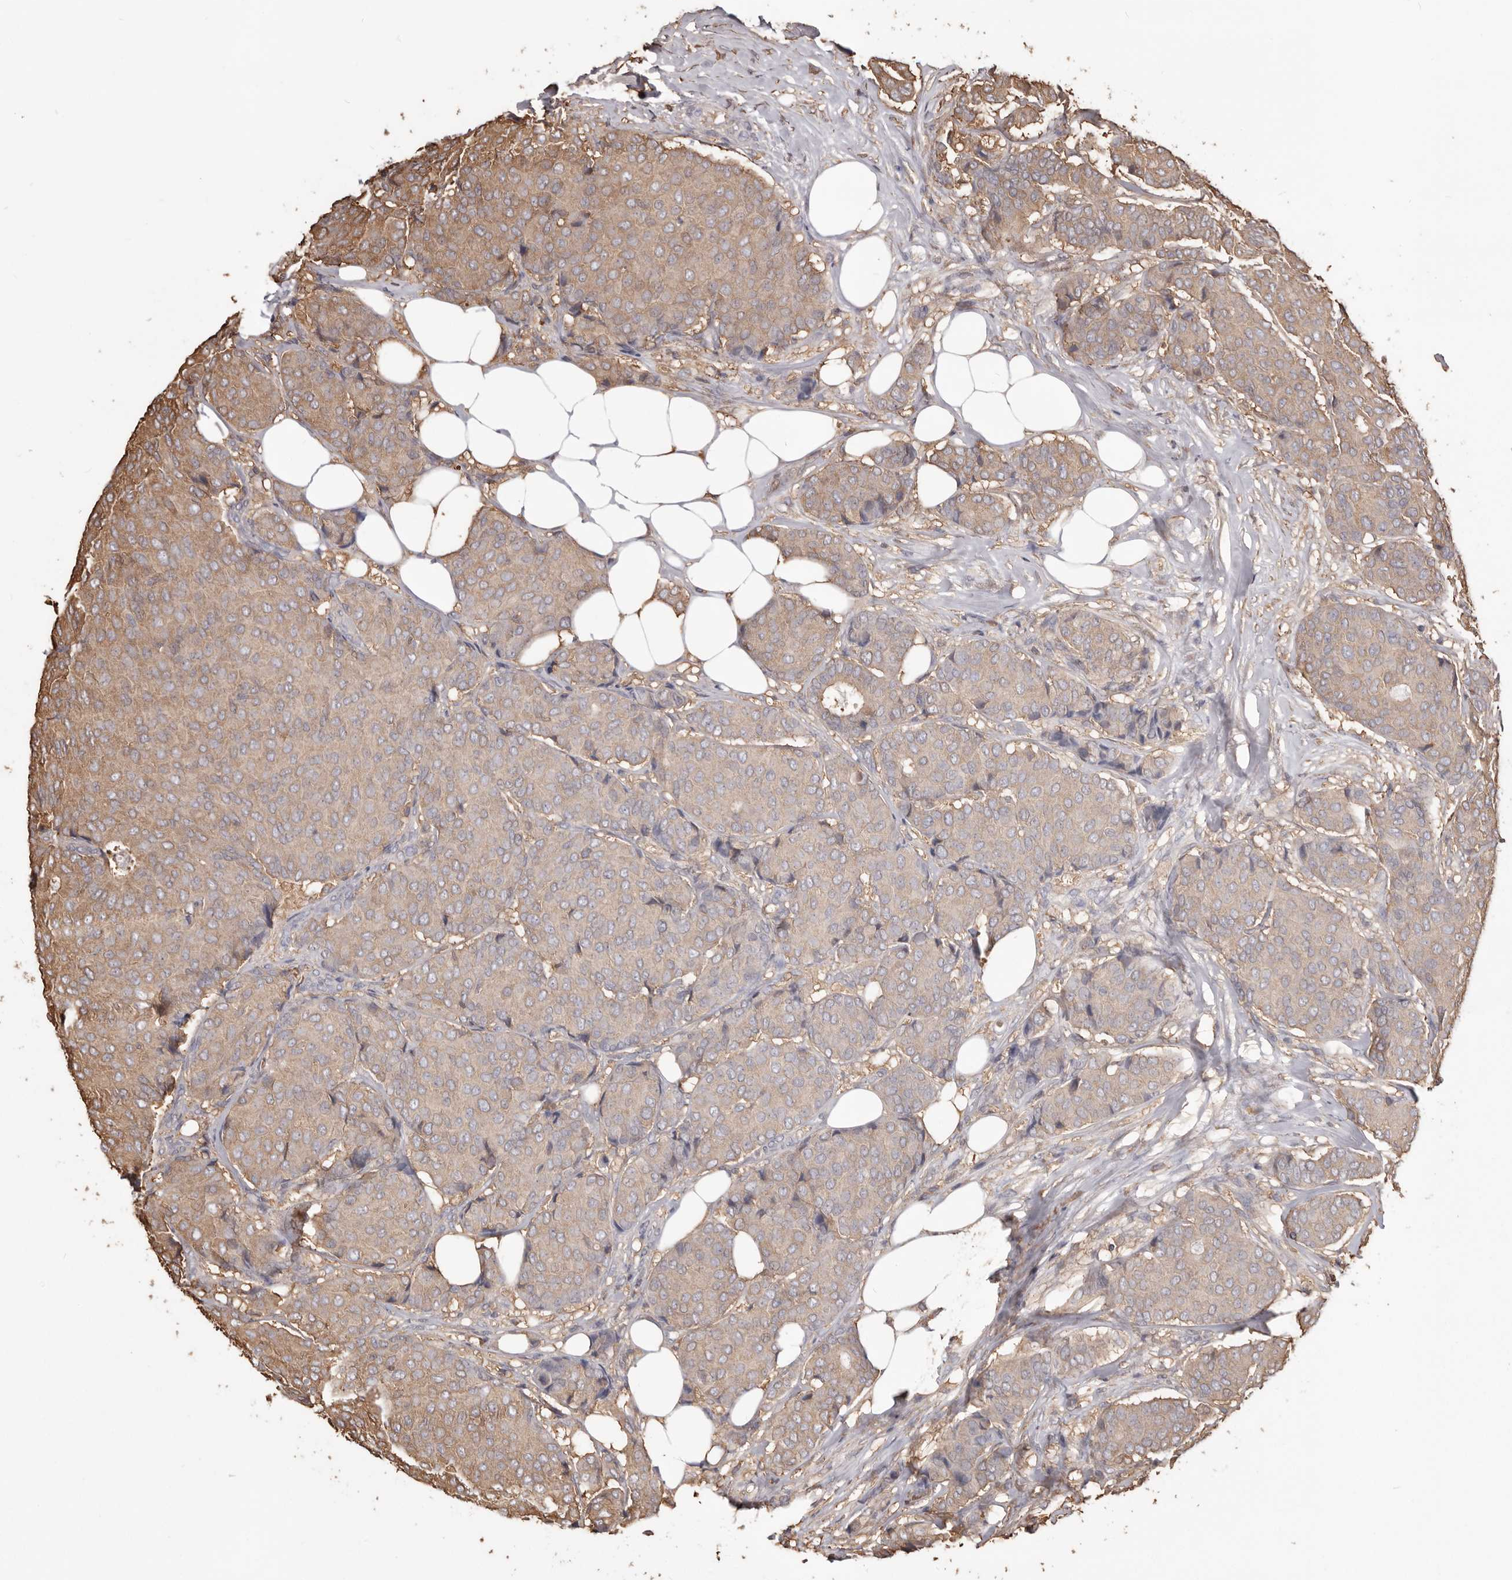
{"staining": {"intensity": "weak", "quantity": ">75%", "location": "cytoplasmic/membranous"}, "tissue": "breast cancer", "cell_type": "Tumor cells", "image_type": "cancer", "snomed": [{"axis": "morphology", "description": "Duct carcinoma"}, {"axis": "topography", "description": "Breast"}], "caption": "Tumor cells display weak cytoplasmic/membranous staining in approximately >75% of cells in breast invasive ductal carcinoma.", "gene": "PKM", "patient": {"sex": "female", "age": 75}}